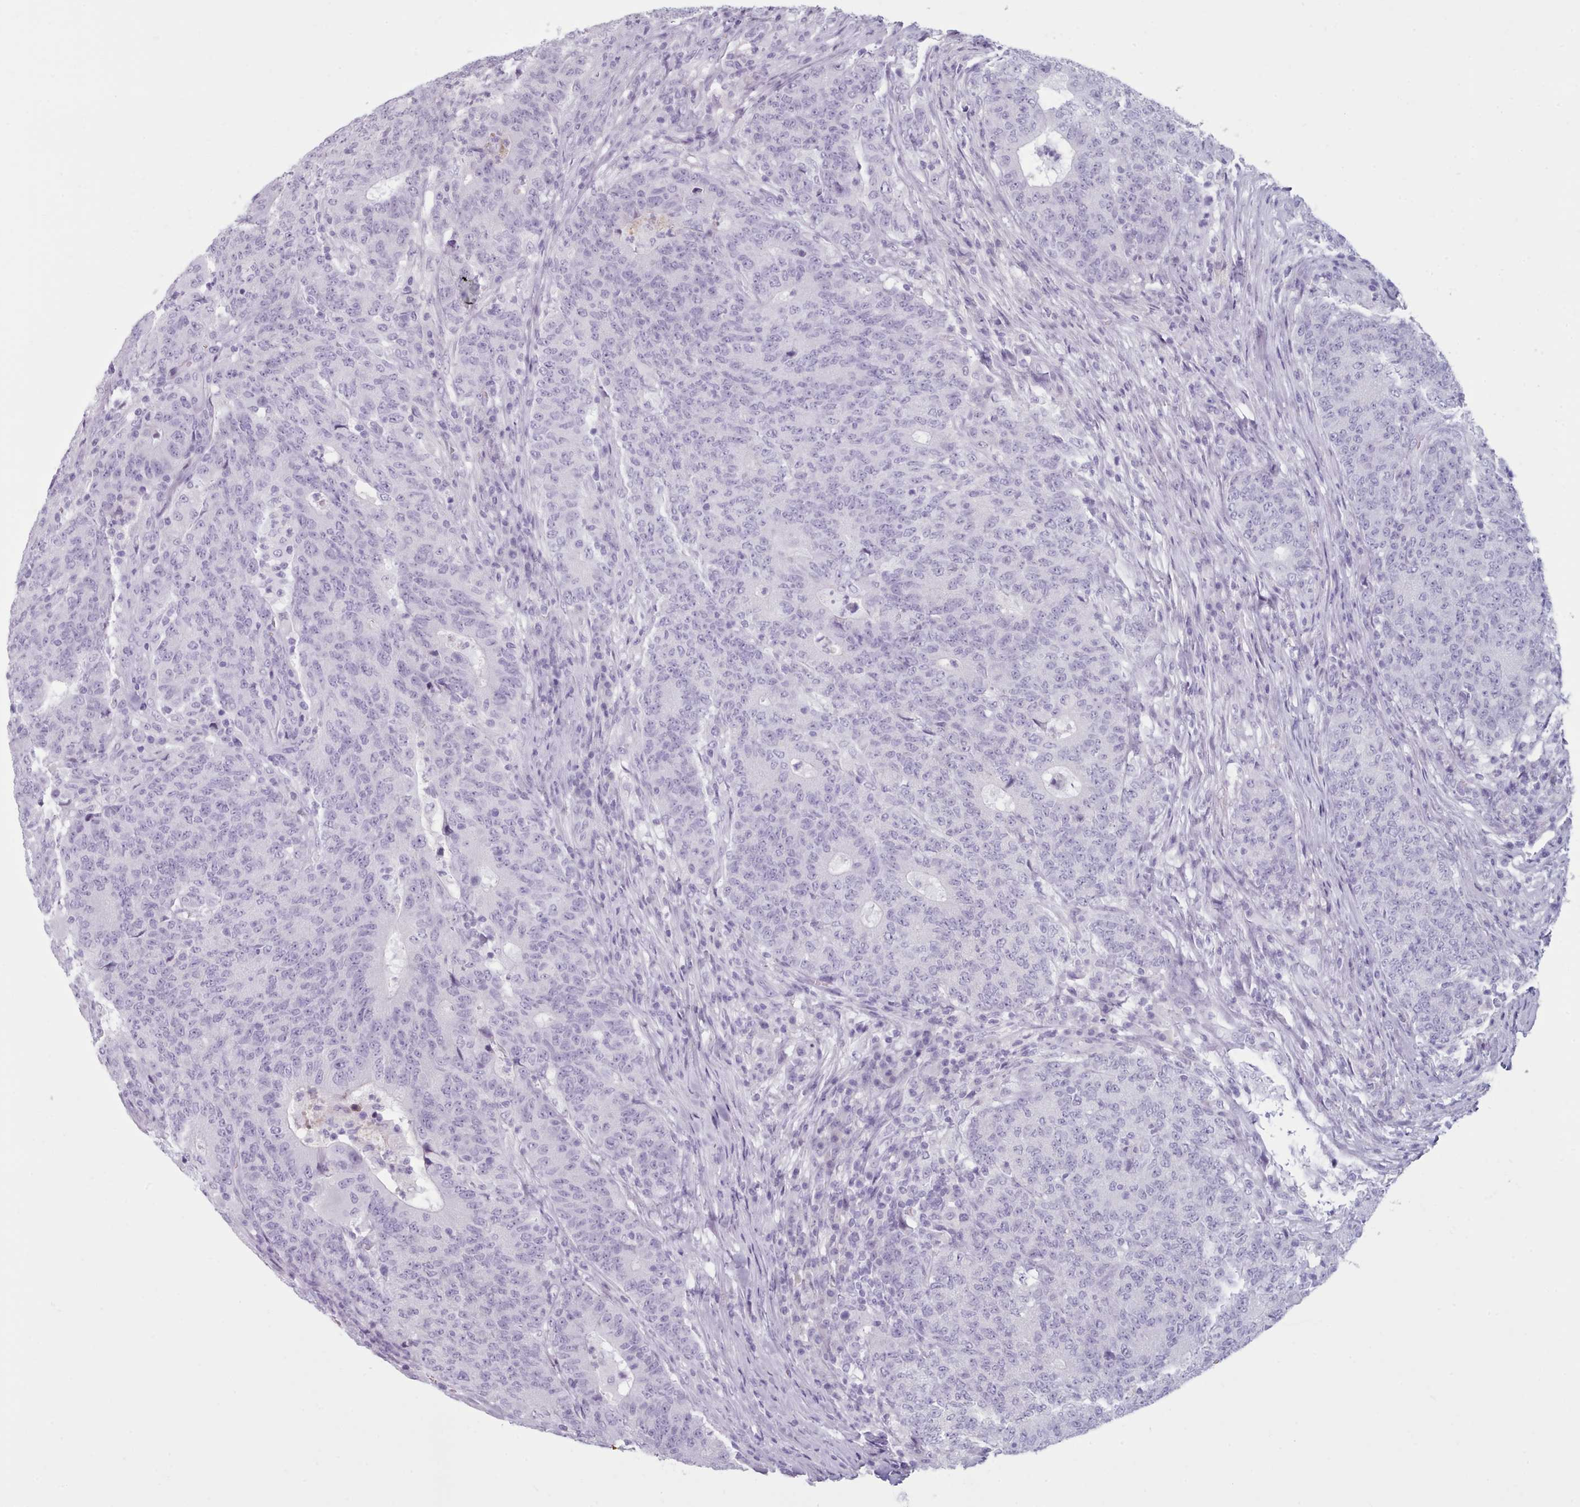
{"staining": {"intensity": "negative", "quantity": "none", "location": "none"}, "tissue": "colorectal cancer", "cell_type": "Tumor cells", "image_type": "cancer", "snomed": [{"axis": "morphology", "description": "Adenocarcinoma, NOS"}, {"axis": "topography", "description": "Colon"}], "caption": "This is an immunohistochemistry (IHC) histopathology image of human colorectal cancer (adenocarcinoma). There is no staining in tumor cells.", "gene": "ZNF43", "patient": {"sex": "female", "age": 75}}